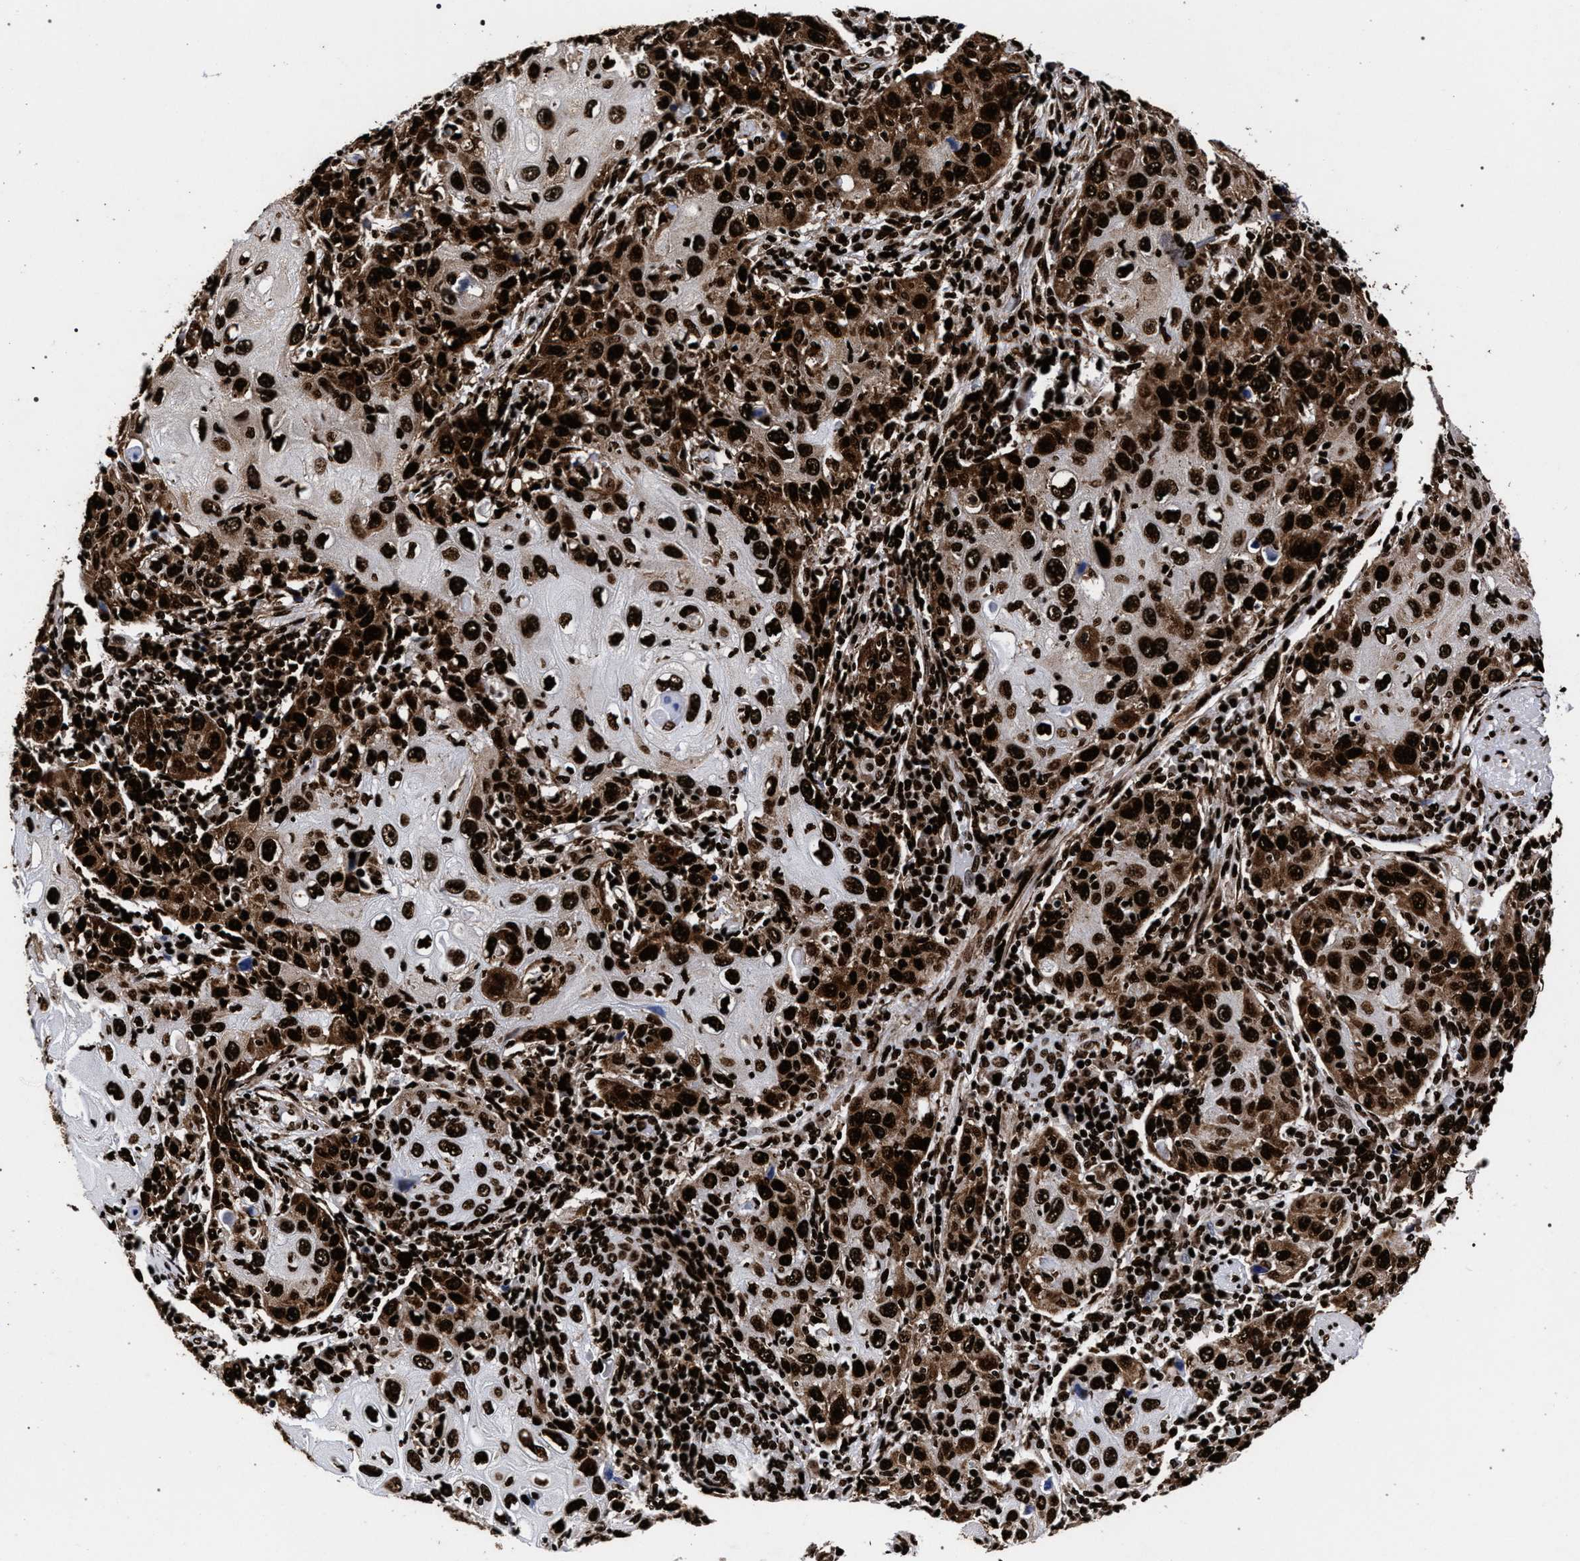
{"staining": {"intensity": "strong", "quantity": ">75%", "location": "cytoplasmic/membranous,nuclear"}, "tissue": "skin cancer", "cell_type": "Tumor cells", "image_type": "cancer", "snomed": [{"axis": "morphology", "description": "Squamous cell carcinoma, NOS"}, {"axis": "topography", "description": "Skin"}], "caption": "Immunohistochemical staining of skin cancer reveals high levels of strong cytoplasmic/membranous and nuclear protein expression in about >75% of tumor cells.", "gene": "HNRNPA1", "patient": {"sex": "female", "age": 88}}